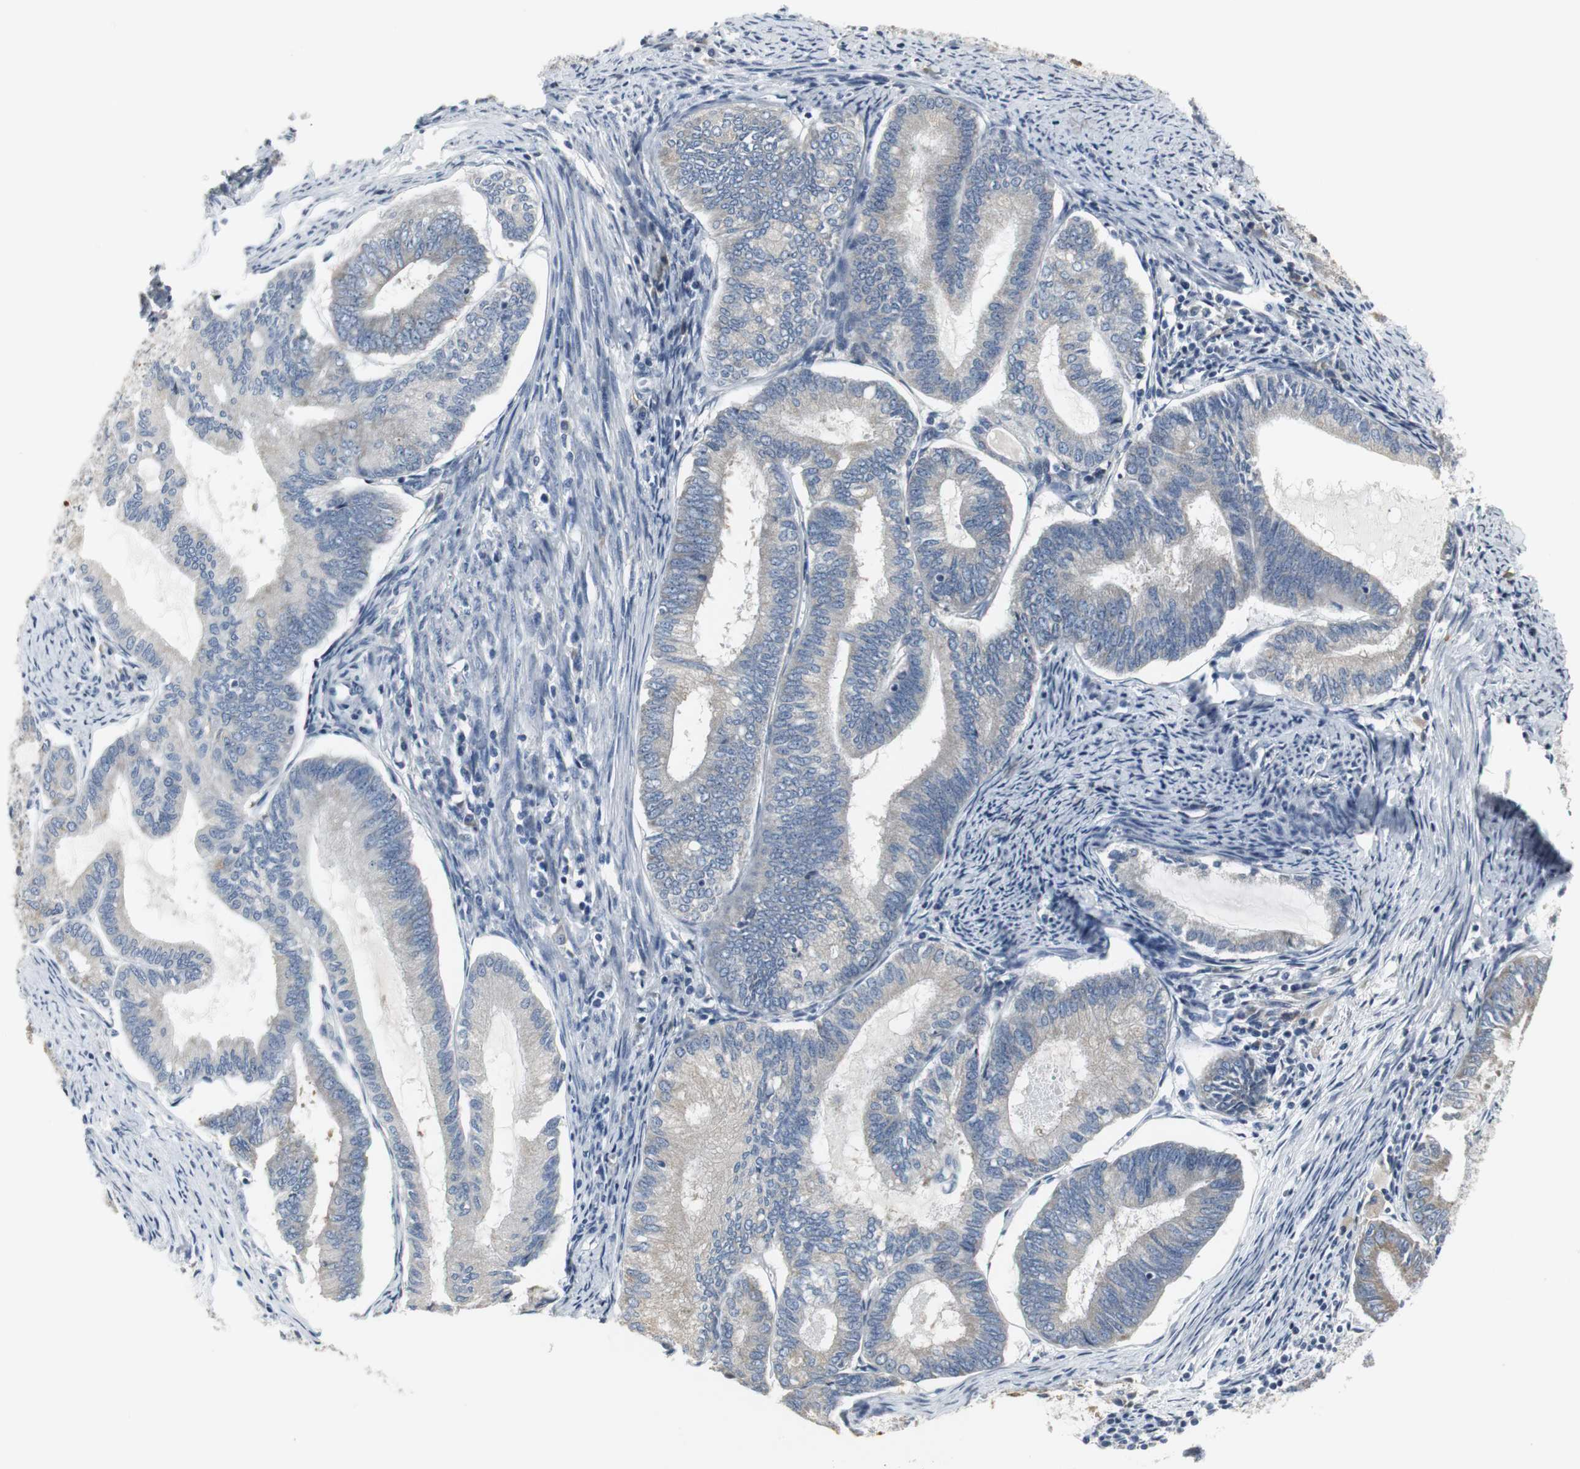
{"staining": {"intensity": "weak", "quantity": "25%-75%", "location": "cytoplasmic/membranous"}, "tissue": "endometrial cancer", "cell_type": "Tumor cells", "image_type": "cancer", "snomed": [{"axis": "morphology", "description": "Adenocarcinoma, NOS"}, {"axis": "topography", "description": "Endometrium"}], "caption": "High-magnification brightfield microscopy of endometrial cancer stained with DAB (3,3'-diaminobenzidine) (brown) and counterstained with hematoxylin (blue). tumor cells exhibit weak cytoplasmic/membranous expression is present in approximately25%-75% of cells.", "gene": "SLC2A5", "patient": {"sex": "female", "age": 86}}